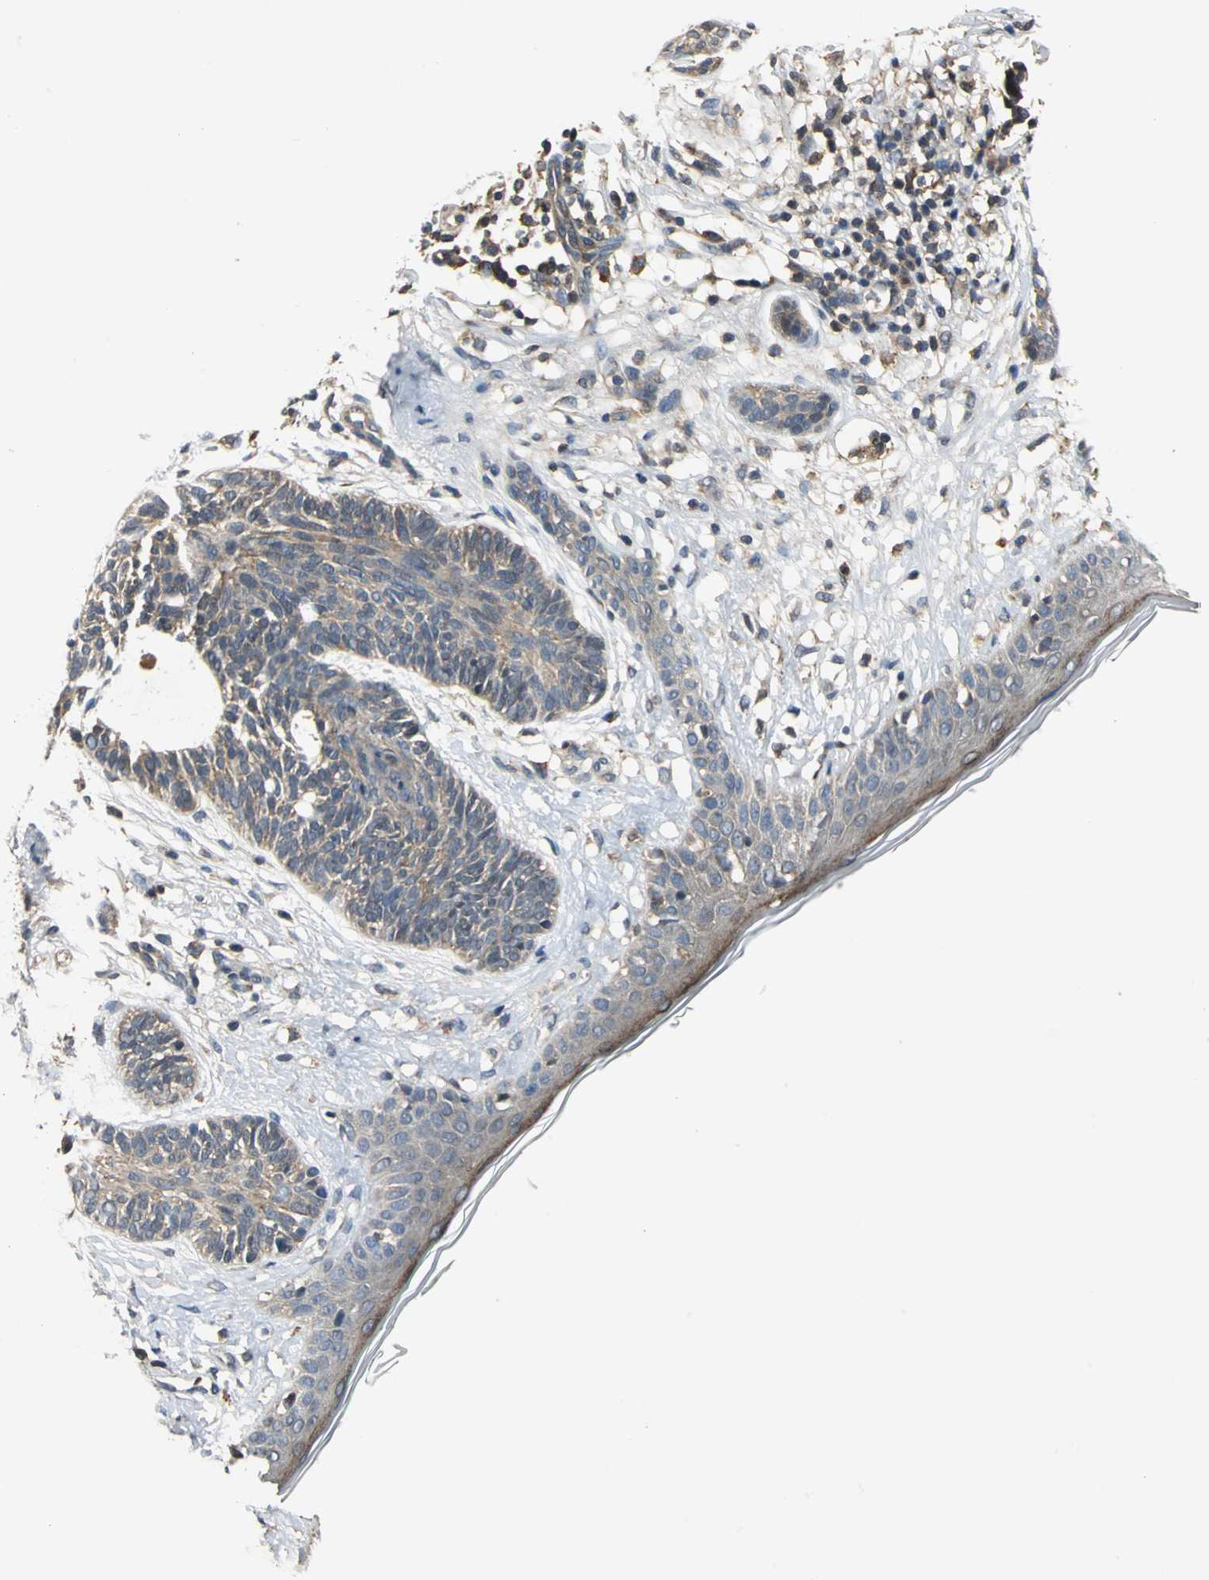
{"staining": {"intensity": "weak", "quantity": ">75%", "location": "cytoplasmic/membranous"}, "tissue": "skin cancer", "cell_type": "Tumor cells", "image_type": "cancer", "snomed": [{"axis": "morphology", "description": "Normal tissue, NOS"}, {"axis": "morphology", "description": "Basal cell carcinoma"}, {"axis": "topography", "description": "Skin"}], "caption": "Skin basal cell carcinoma tissue exhibits weak cytoplasmic/membranous staining in about >75% of tumor cells The staining is performed using DAB brown chromogen to label protein expression. The nuclei are counter-stained blue using hematoxylin.", "gene": "EIF2B2", "patient": {"sex": "male", "age": 63}}